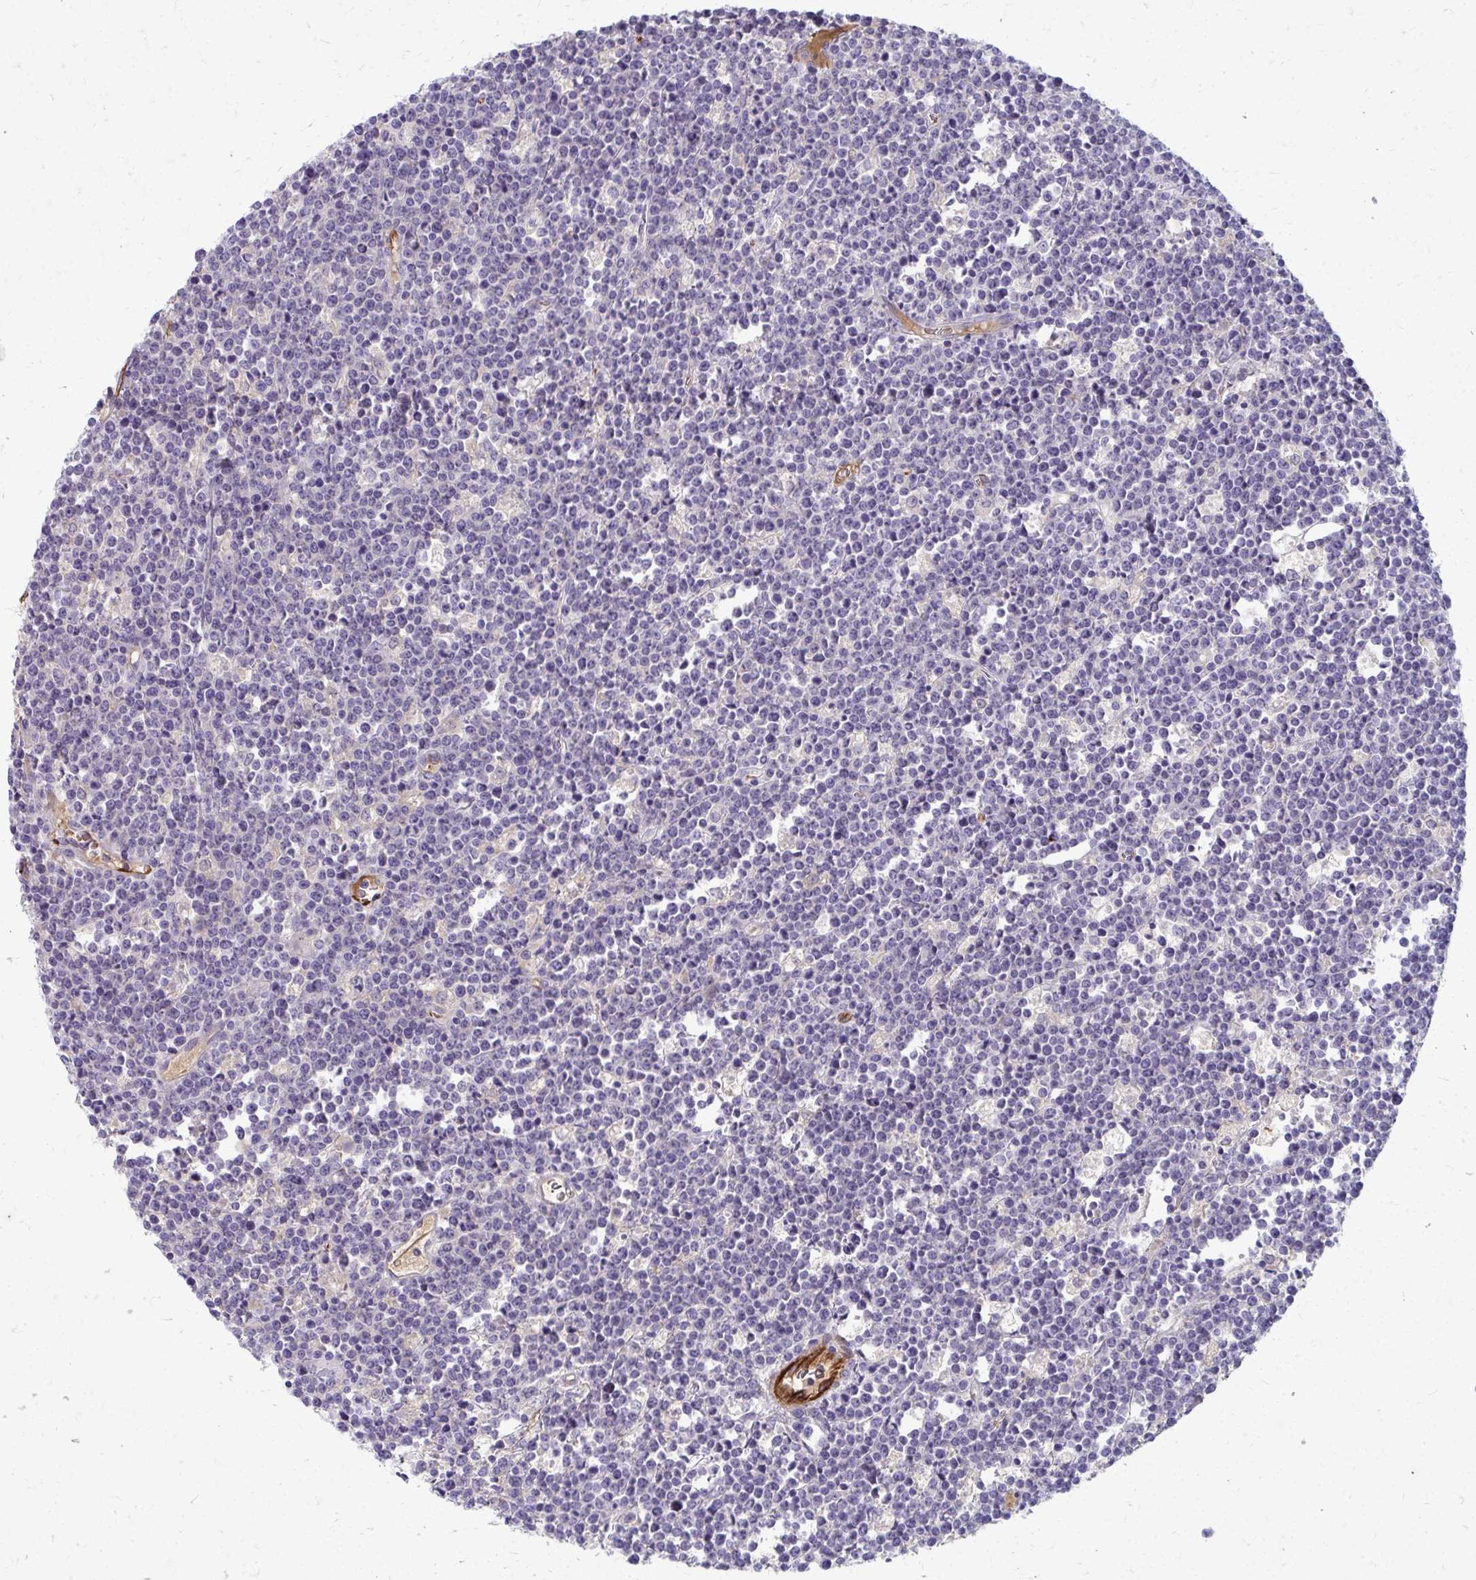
{"staining": {"intensity": "negative", "quantity": "none", "location": "none"}, "tissue": "lymphoma", "cell_type": "Tumor cells", "image_type": "cancer", "snomed": [{"axis": "morphology", "description": "Malignant lymphoma, non-Hodgkin's type, High grade"}, {"axis": "topography", "description": "Ovary"}], "caption": "The immunohistochemistry (IHC) histopathology image has no significant positivity in tumor cells of lymphoma tissue.", "gene": "ADIPOQ", "patient": {"sex": "female", "age": 56}}